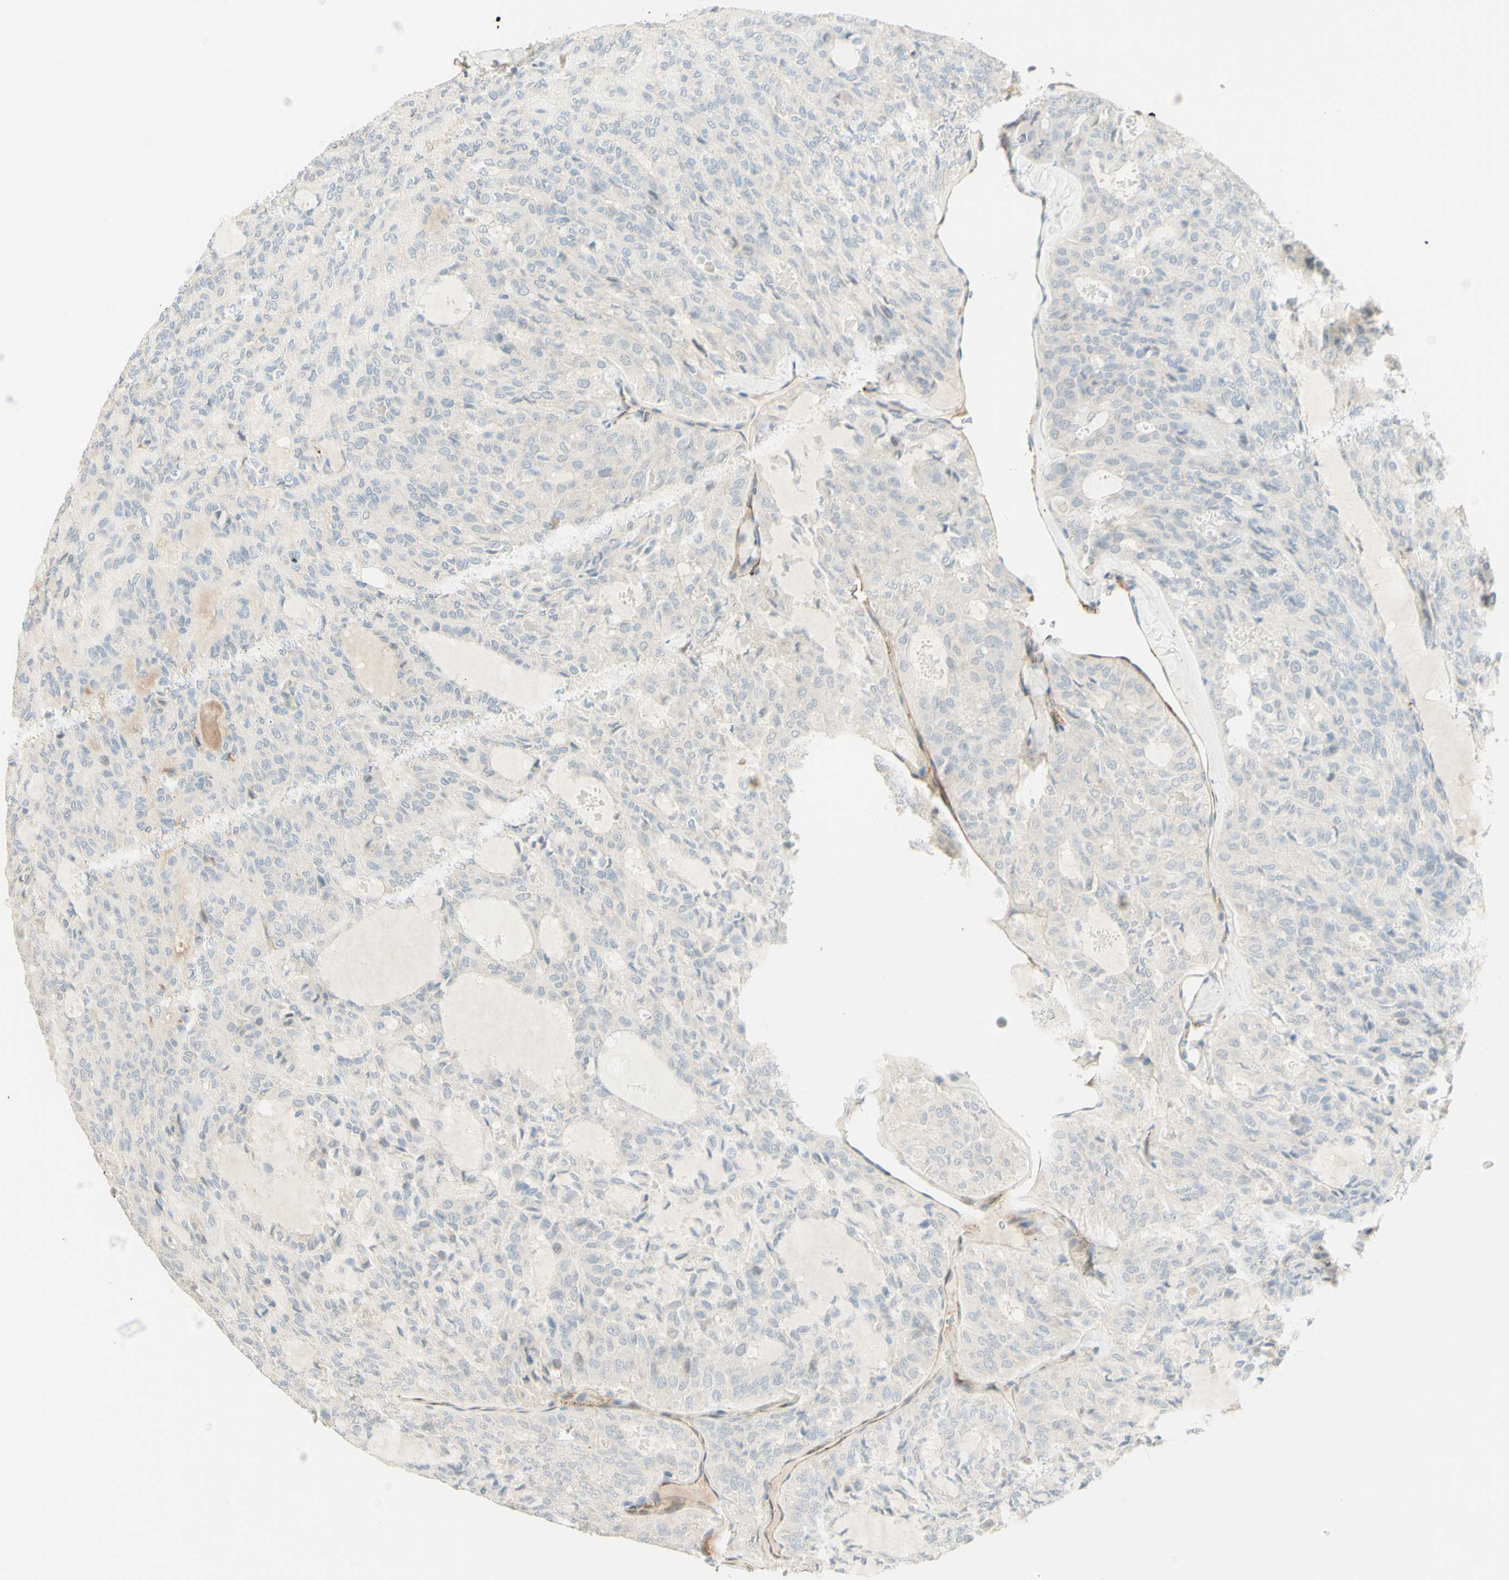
{"staining": {"intensity": "negative", "quantity": "none", "location": "none"}, "tissue": "thyroid cancer", "cell_type": "Tumor cells", "image_type": "cancer", "snomed": [{"axis": "morphology", "description": "Follicular adenoma carcinoma, NOS"}, {"axis": "topography", "description": "Thyroid gland"}], "caption": "High power microscopy photomicrograph of an IHC image of thyroid cancer (follicular adenoma carcinoma), revealing no significant staining in tumor cells.", "gene": "ANGPT2", "patient": {"sex": "male", "age": 75}}